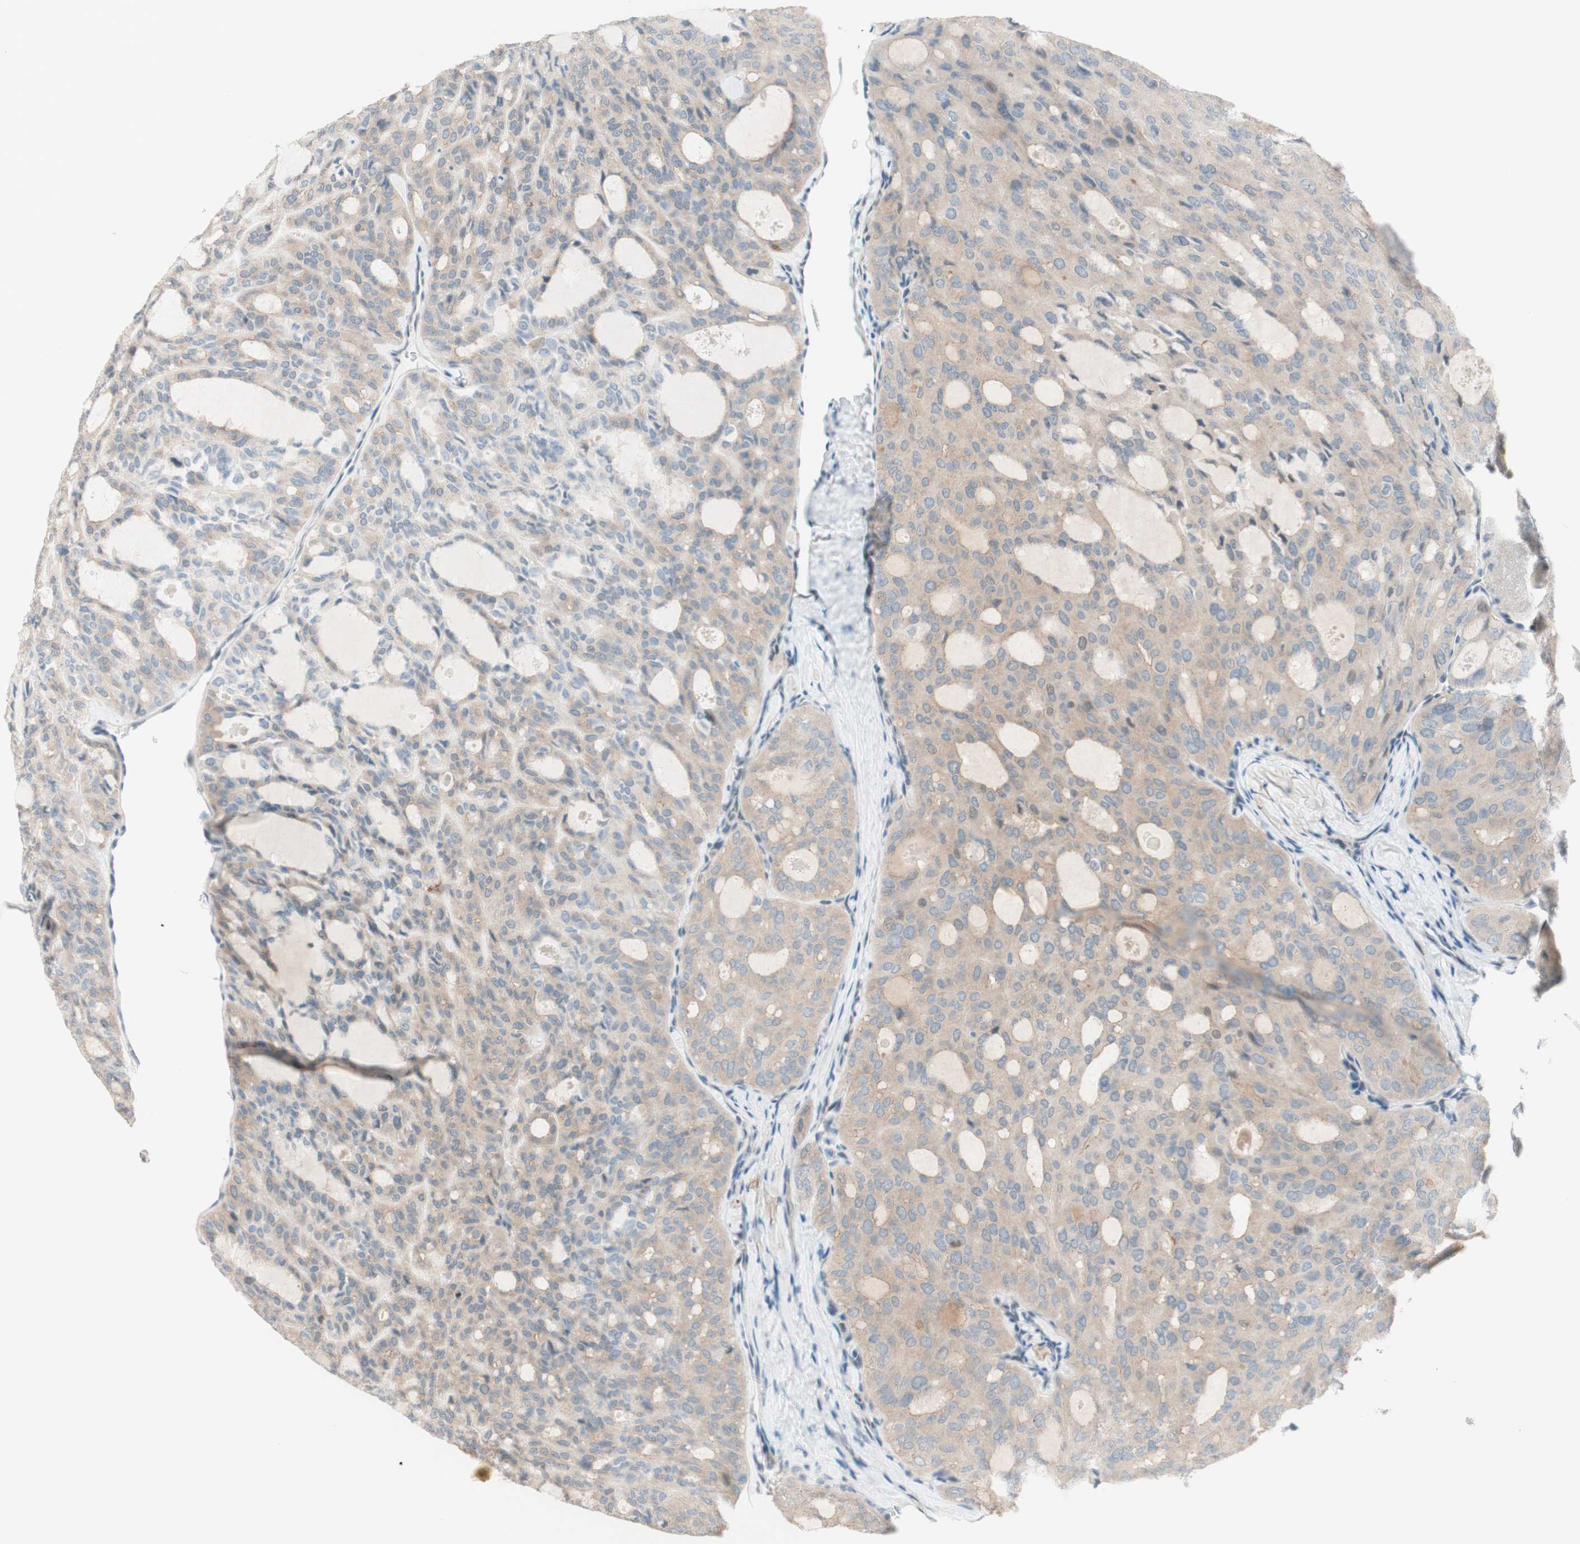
{"staining": {"intensity": "weak", "quantity": "25%-75%", "location": "cytoplasmic/membranous"}, "tissue": "thyroid cancer", "cell_type": "Tumor cells", "image_type": "cancer", "snomed": [{"axis": "morphology", "description": "Follicular adenoma carcinoma, NOS"}, {"axis": "topography", "description": "Thyroid gland"}], "caption": "A brown stain highlights weak cytoplasmic/membranous positivity of a protein in human thyroid follicular adenoma carcinoma tumor cells.", "gene": "JPH1", "patient": {"sex": "male", "age": 75}}